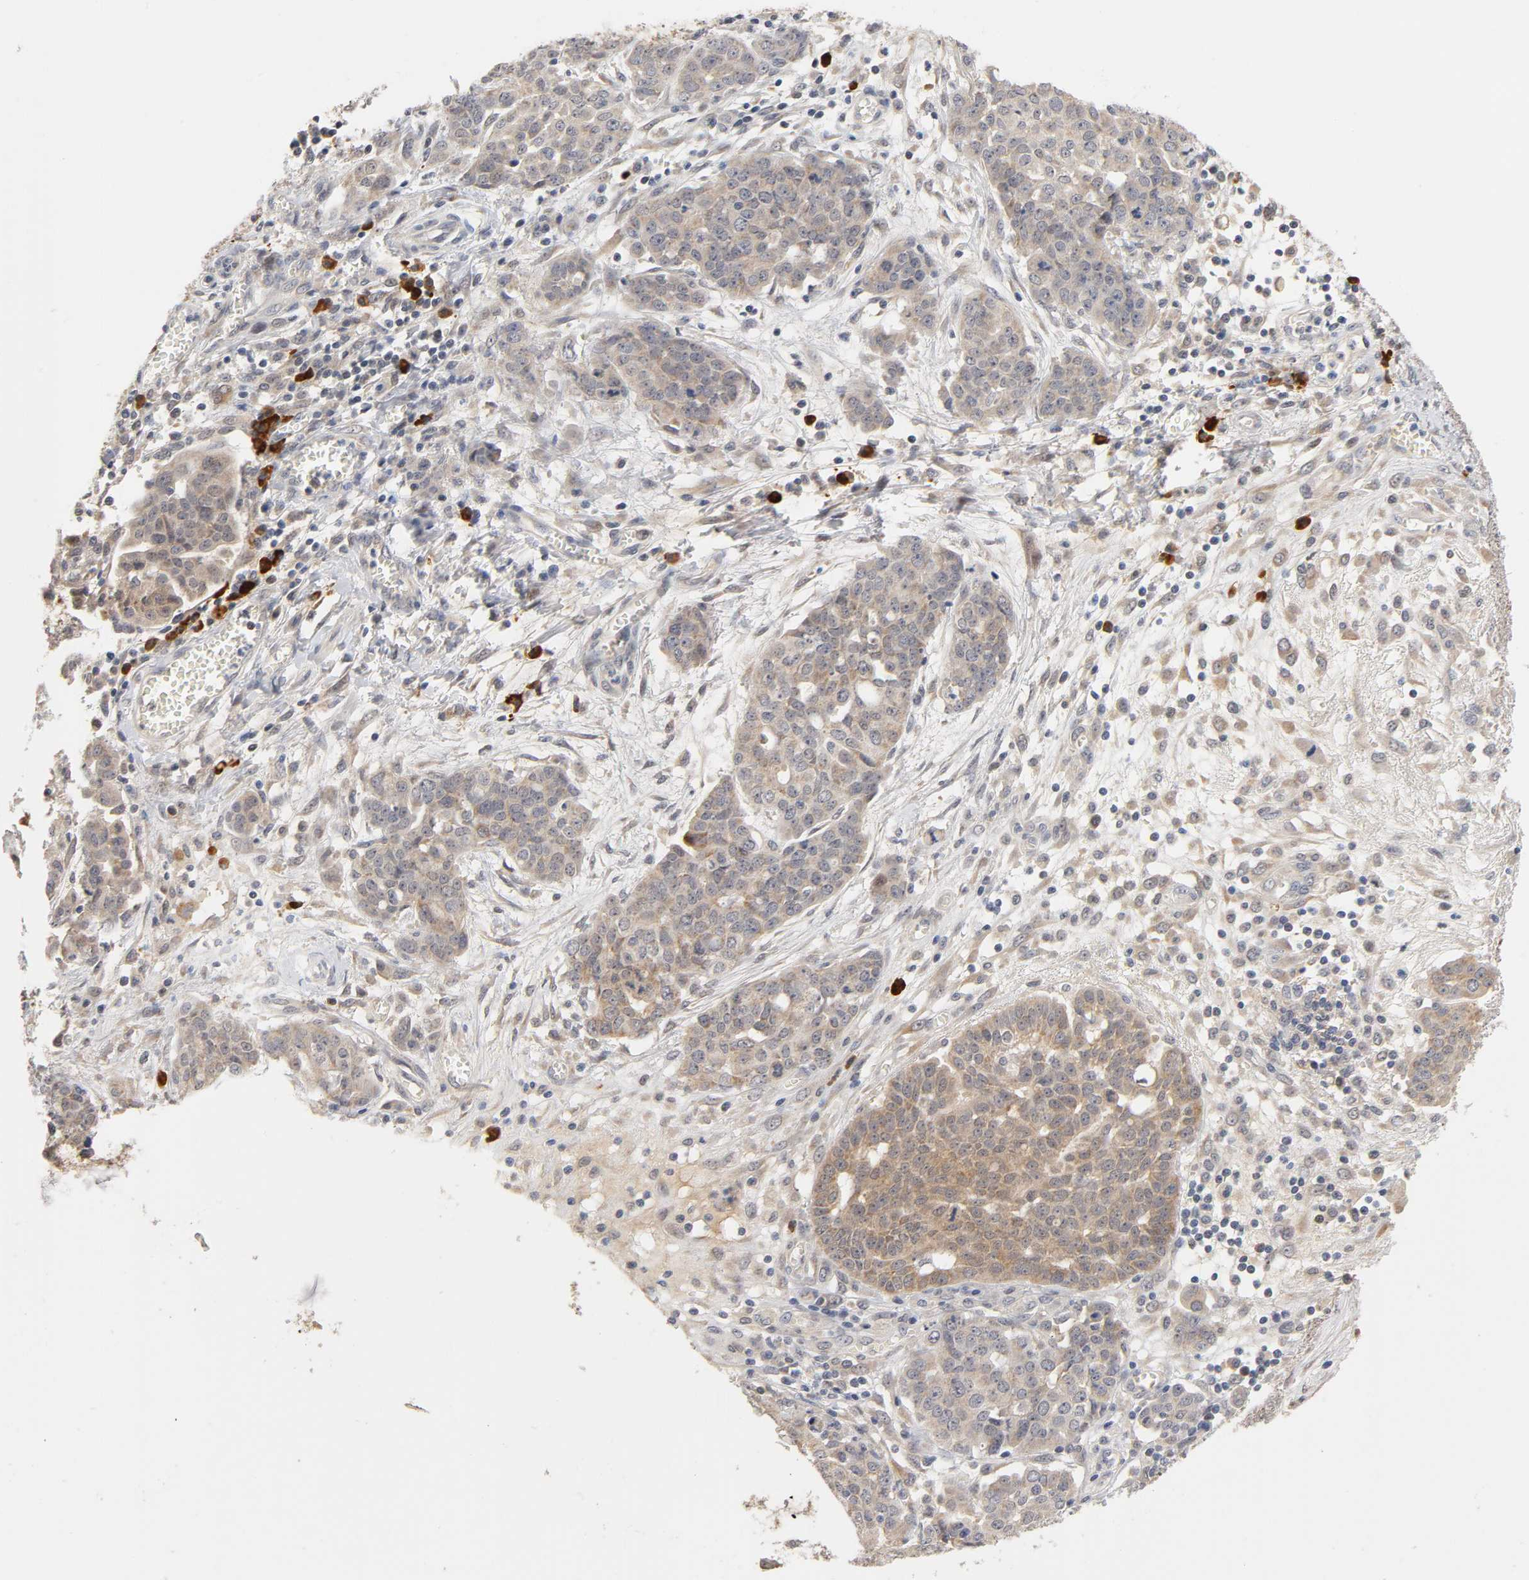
{"staining": {"intensity": "moderate", "quantity": ">75%", "location": "cytoplasmic/membranous"}, "tissue": "ovarian cancer", "cell_type": "Tumor cells", "image_type": "cancer", "snomed": [{"axis": "morphology", "description": "Cystadenocarcinoma, serous, NOS"}, {"axis": "topography", "description": "Soft tissue"}, {"axis": "topography", "description": "Ovary"}], "caption": "Human ovarian cancer stained with a protein marker exhibits moderate staining in tumor cells.", "gene": "GSTZ1", "patient": {"sex": "female", "age": 57}}